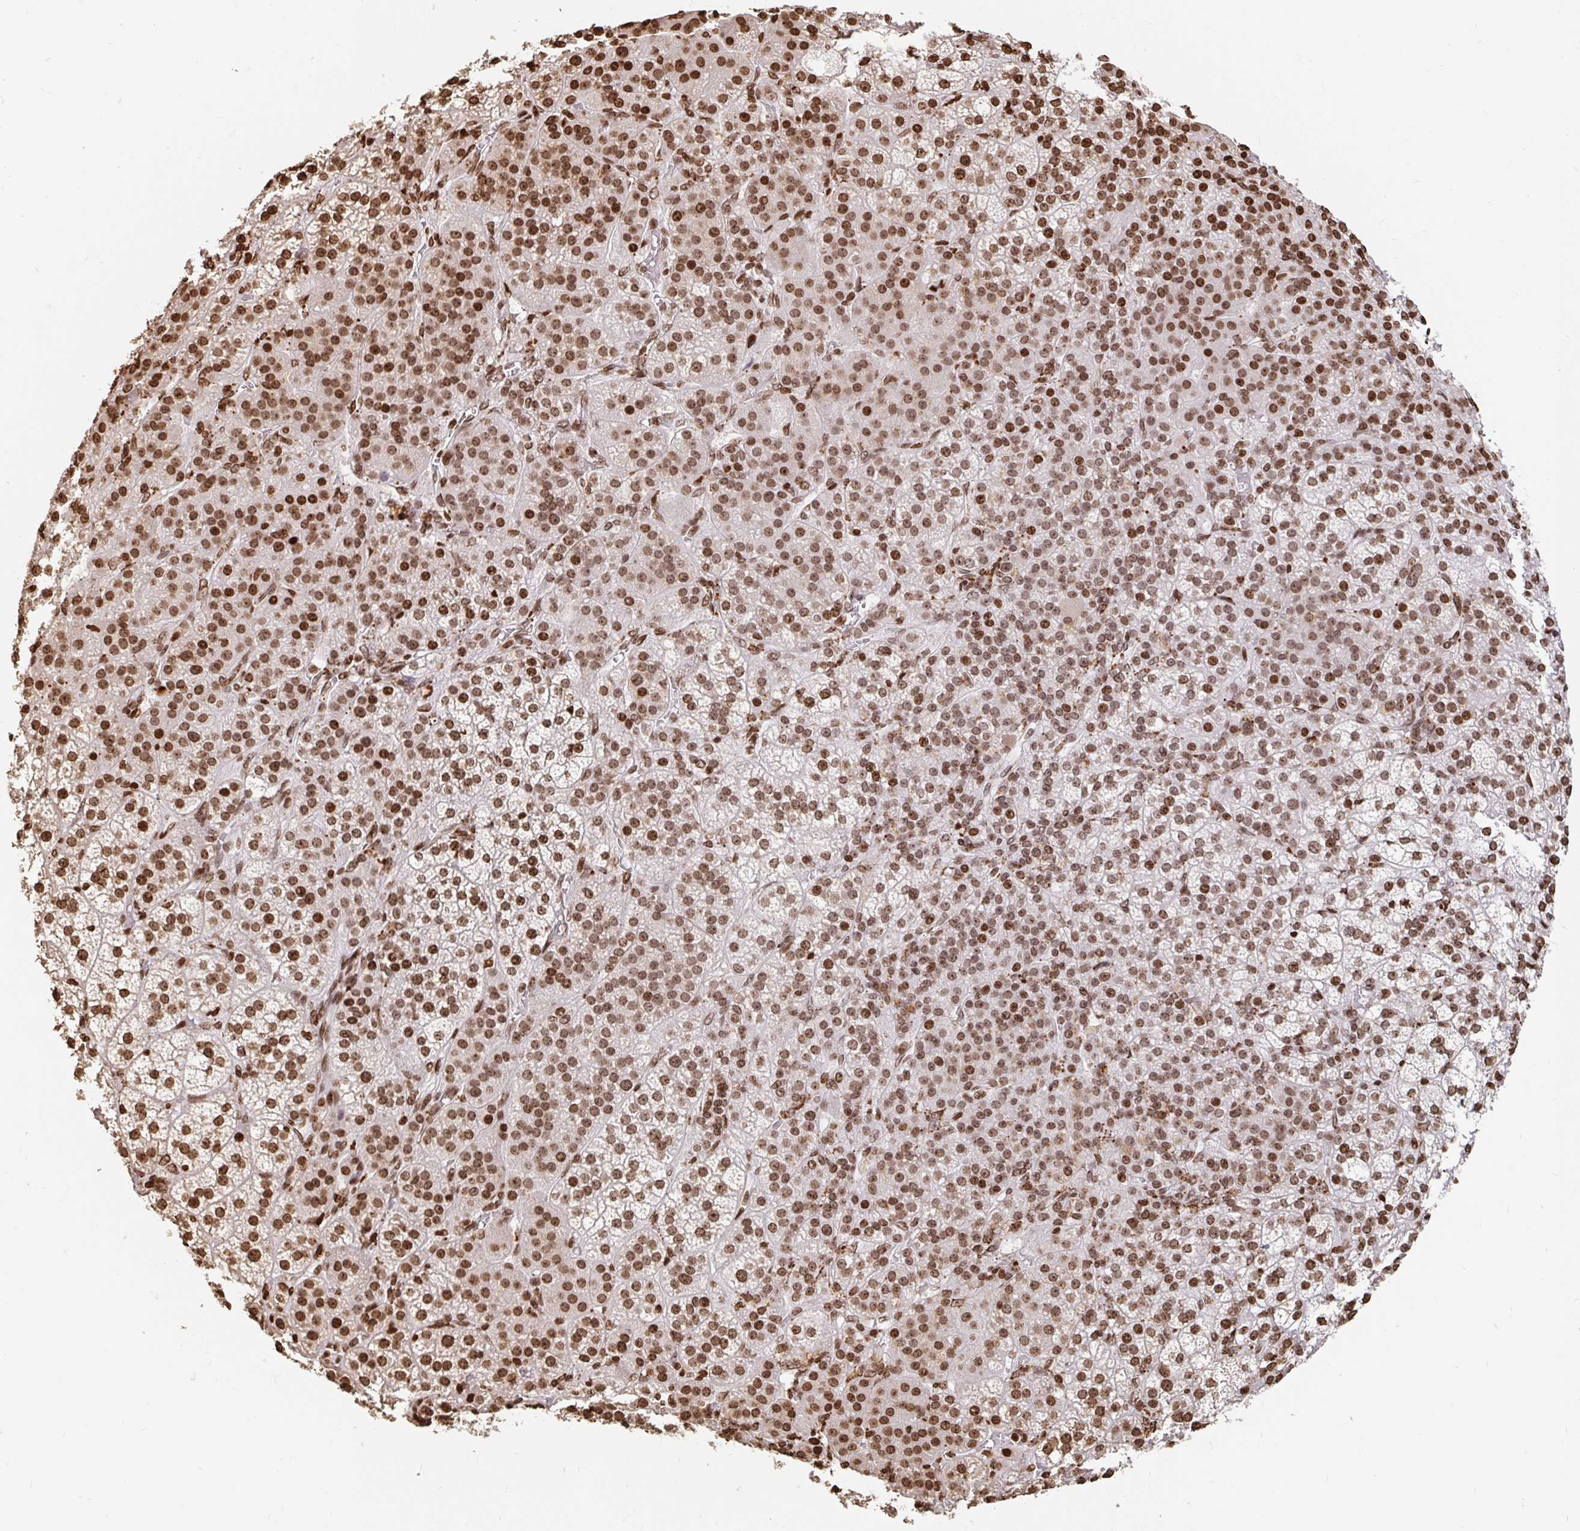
{"staining": {"intensity": "strong", "quantity": ">75%", "location": "nuclear"}, "tissue": "adrenal gland", "cell_type": "Glandular cells", "image_type": "normal", "snomed": [{"axis": "morphology", "description": "Normal tissue, NOS"}, {"axis": "topography", "description": "Adrenal gland"}], "caption": "Immunohistochemistry of unremarkable human adrenal gland shows high levels of strong nuclear expression in about >75% of glandular cells.", "gene": "H2BC5", "patient": {"sex": "female", "age": 60}}